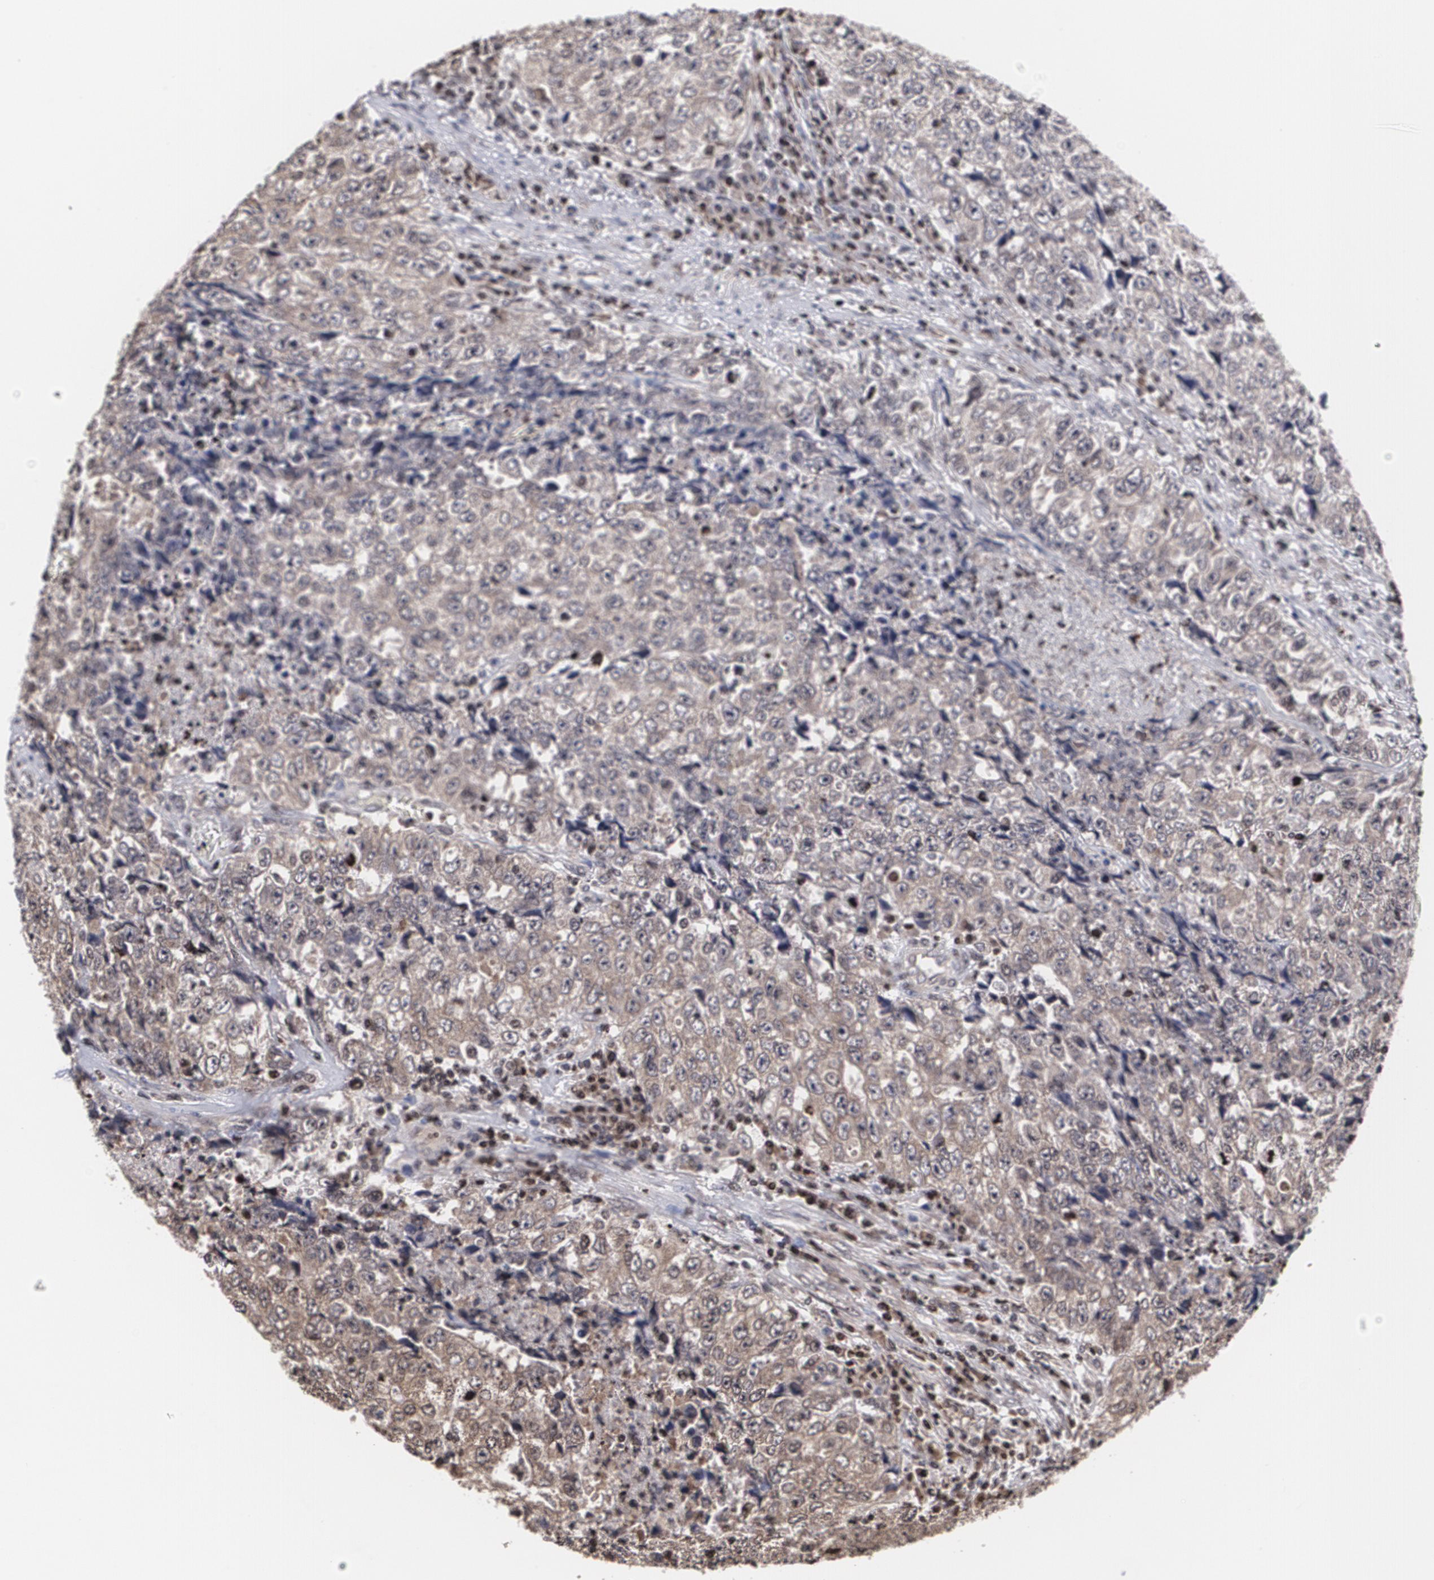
{"staining": {"intensity": "negative", "quantity": "none", "location": "none"}, "tissue": "testis cancer", "cell_type": "Tumor cells", "image_type": "cancer", "snomed": [{"axis": "morphology", "description": "Necrosis, NOS"}, {"axis": "morphology", "description": "Carcinoma, Embryonal, NOS"}, {"axis": "topography", "description": "Testis"}], "caption": "Photomicrograph shows no significant protein expression in tumor cells of testis embryonal carcinoma. Brightfield microscopy of immunohistochemistry (IHC) stained with DAB (brown) and hematoxylin (blue), captured at high magnification.", "gene": "MVP", "patient": {"sex": "male", "age": 19}}